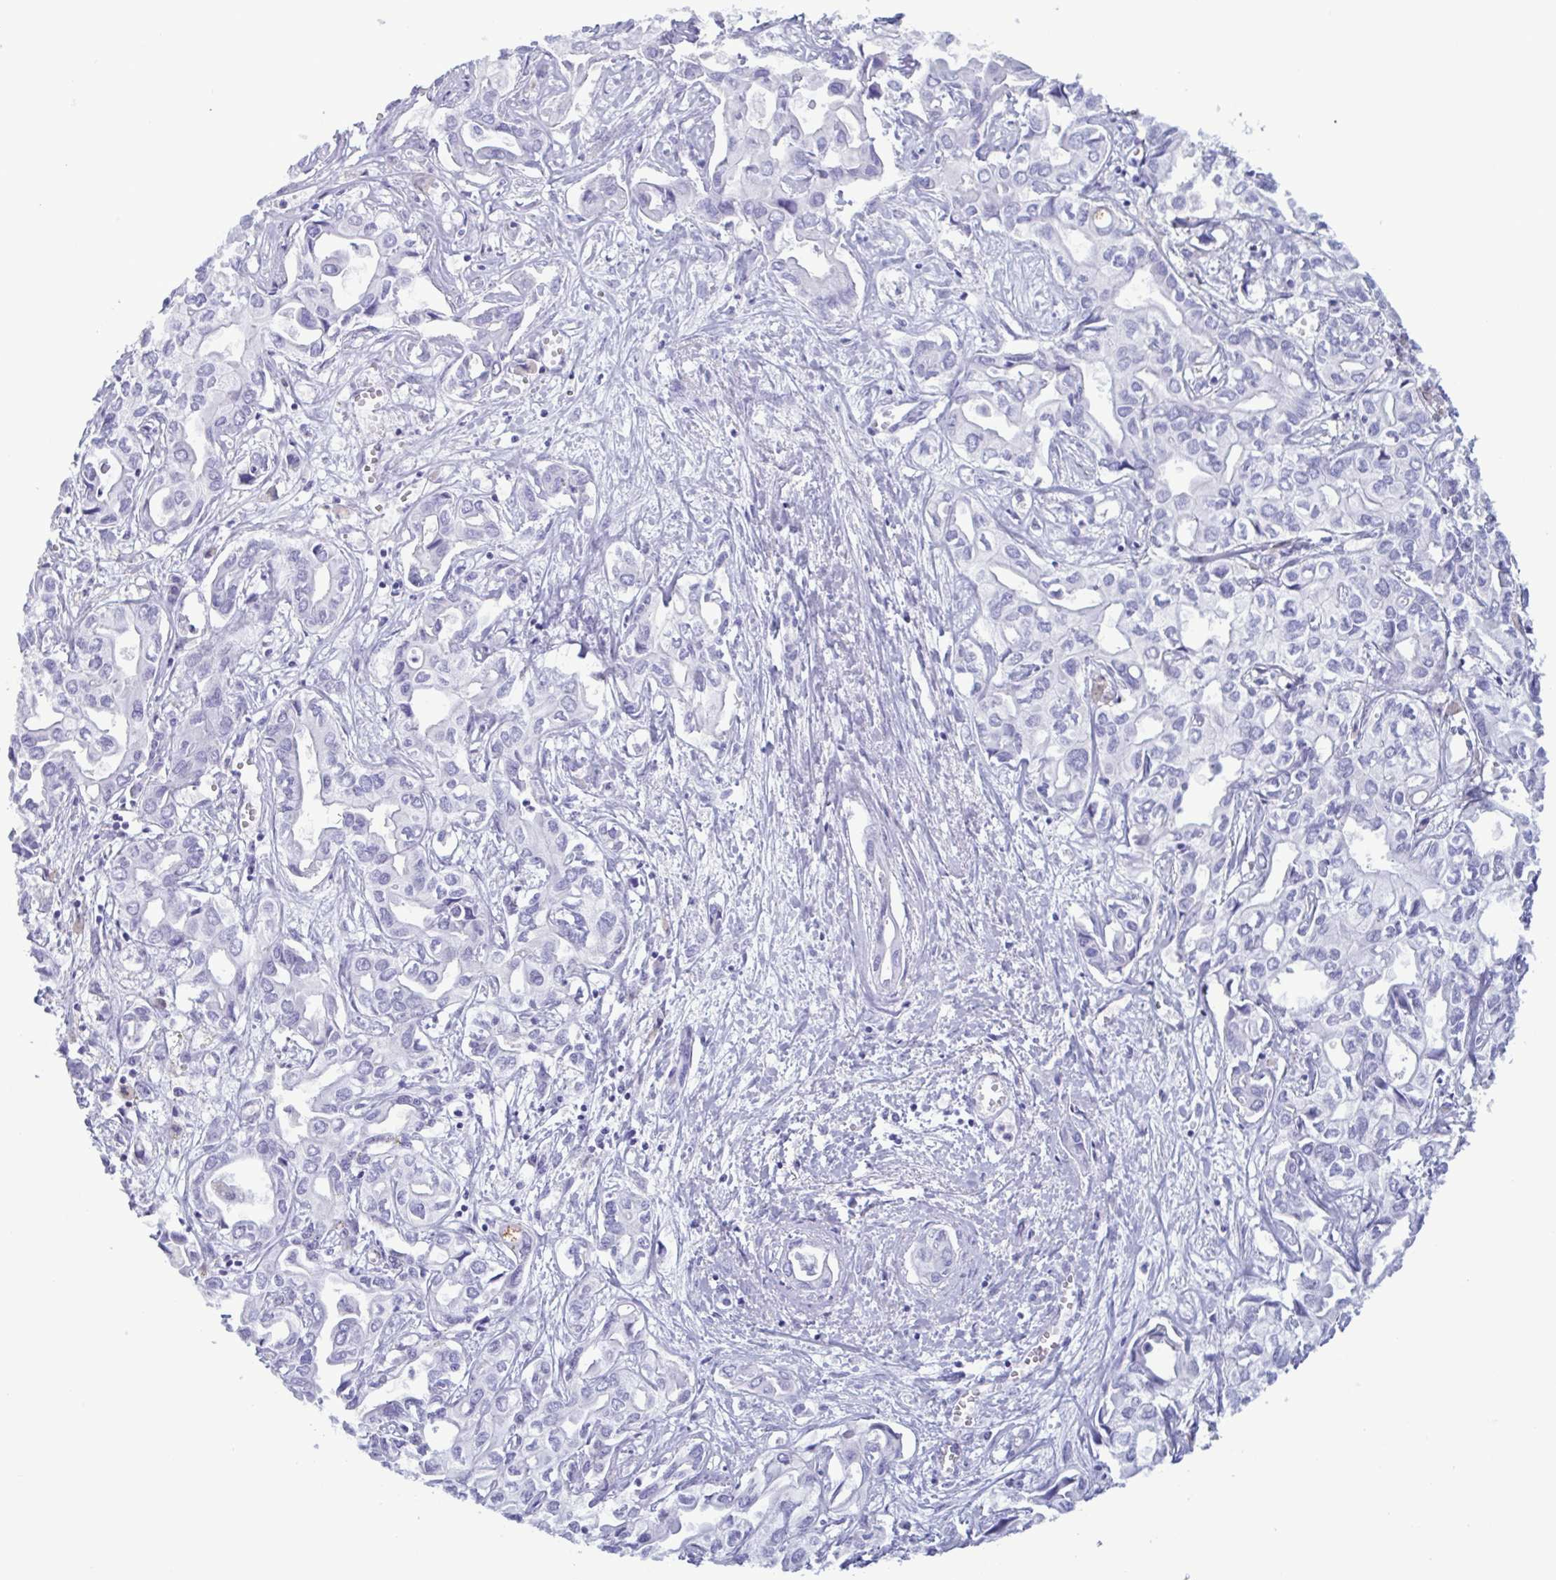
{"staining": {"intensity": "negative", "quantity": "none", "location": "none"}, "tissue": "liver cancer", "cell_type": "Tumor cells", "image_type": "cancer", "snomed": [{"axis": "morphology", "description": "Cholangiocarcinoma"}, {"axis": "topography", "description": "Liver"}], "caption": "Tumor cells are negative for protein expression in human liver cancer. Nuclei are stained in blue.", "gene": "LTF", "patient": {"sex": "female", "age": 64}}